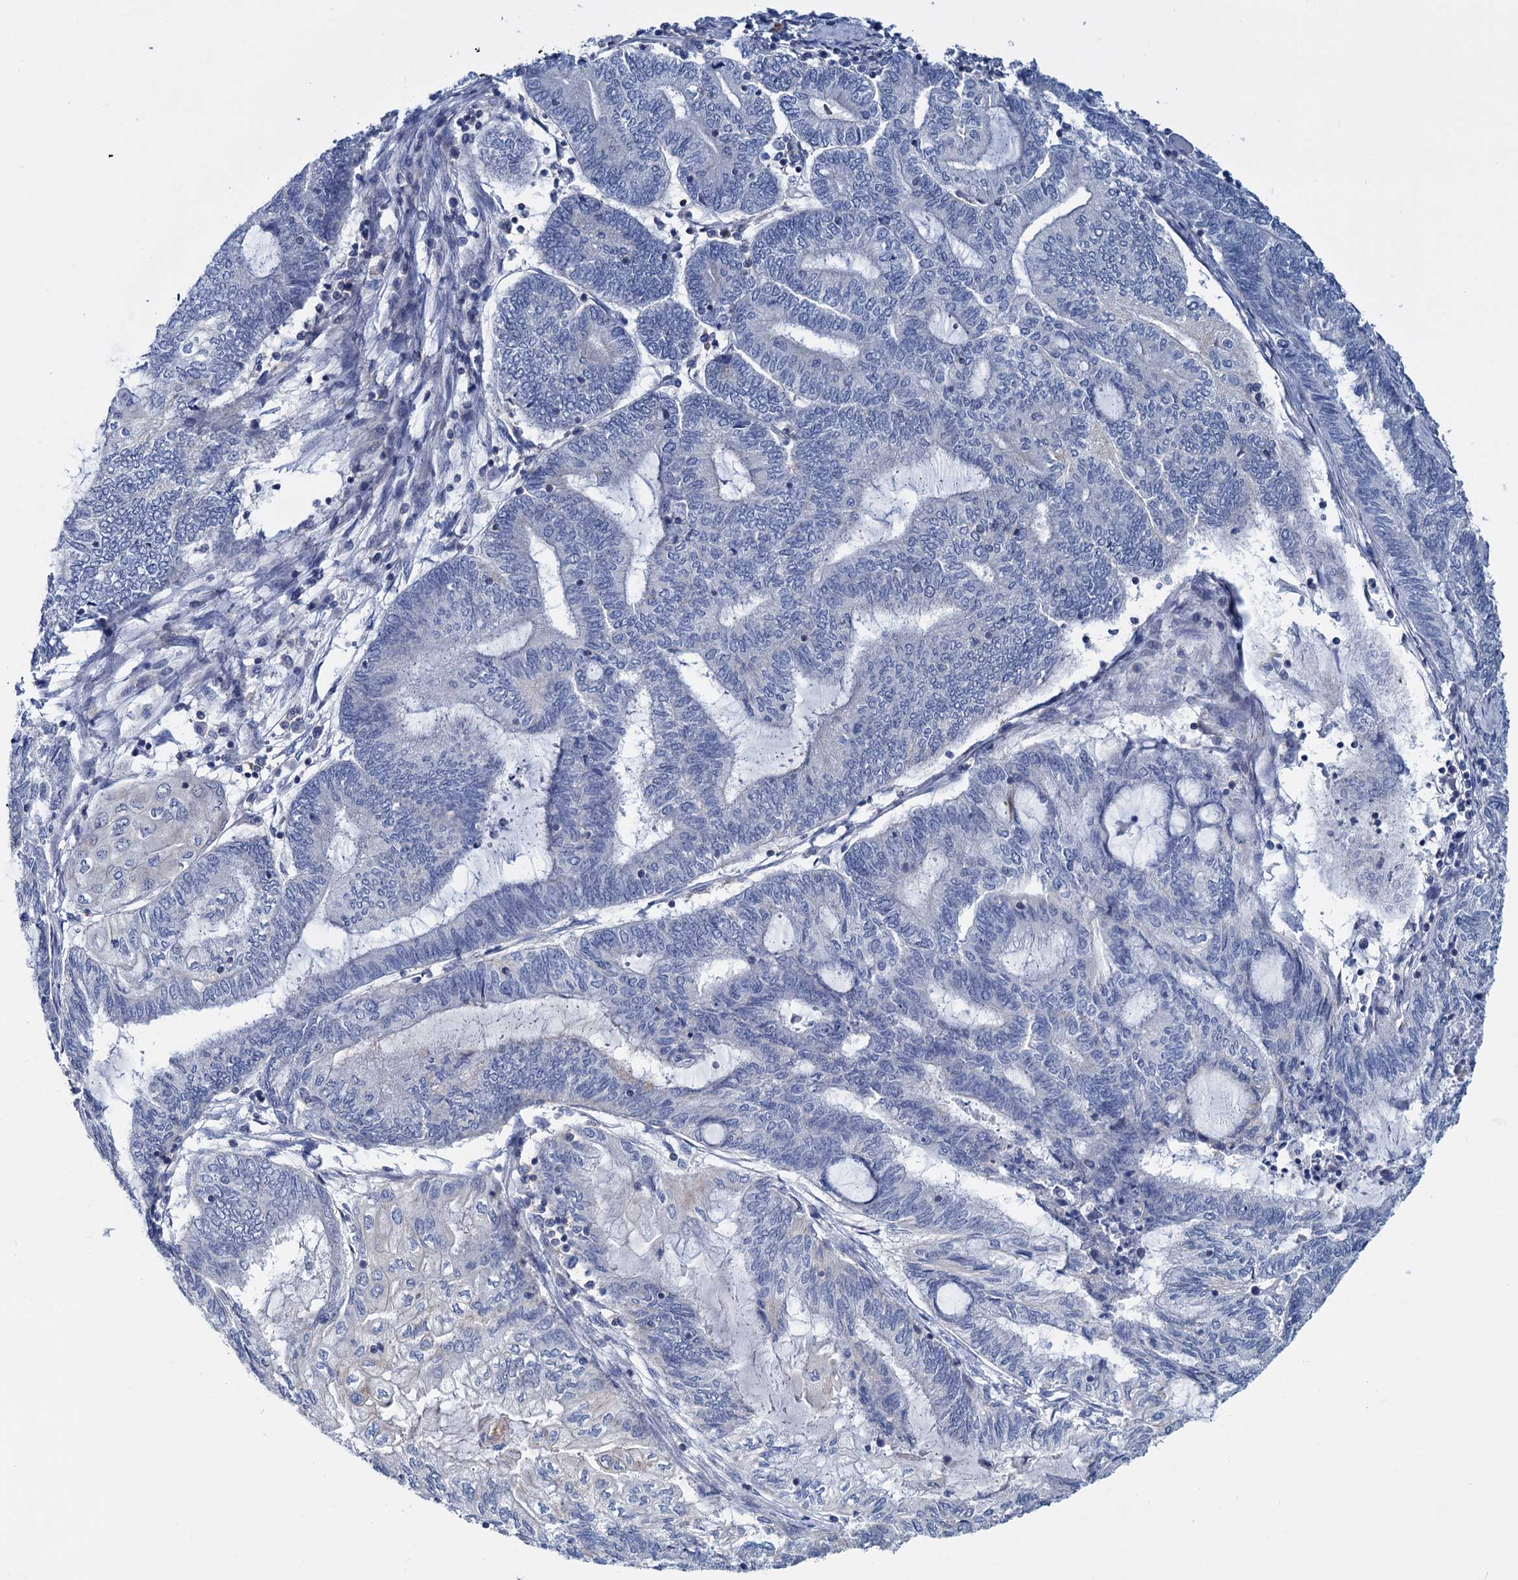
{"staining": {"intensity": "negative", "quantity": "none", "location": "none"}, "tissue": "endometrial cancer", "cell_type": "Tumor cells", "image_type": "cancer", "snomed": [{"axis": "morphology", "description": "Adenocarcinoma, NOS"}, {"axis": "topography", "description": "Uterus"}, {"axis": "topography", "description": "Endometrium"}], "caption": "Tumor cells are negative for brown protein staining in endometrial cancer (adenocarcinoma).", "gene": "LRCH4", "patient": {"sex": "female", "age": 70}}